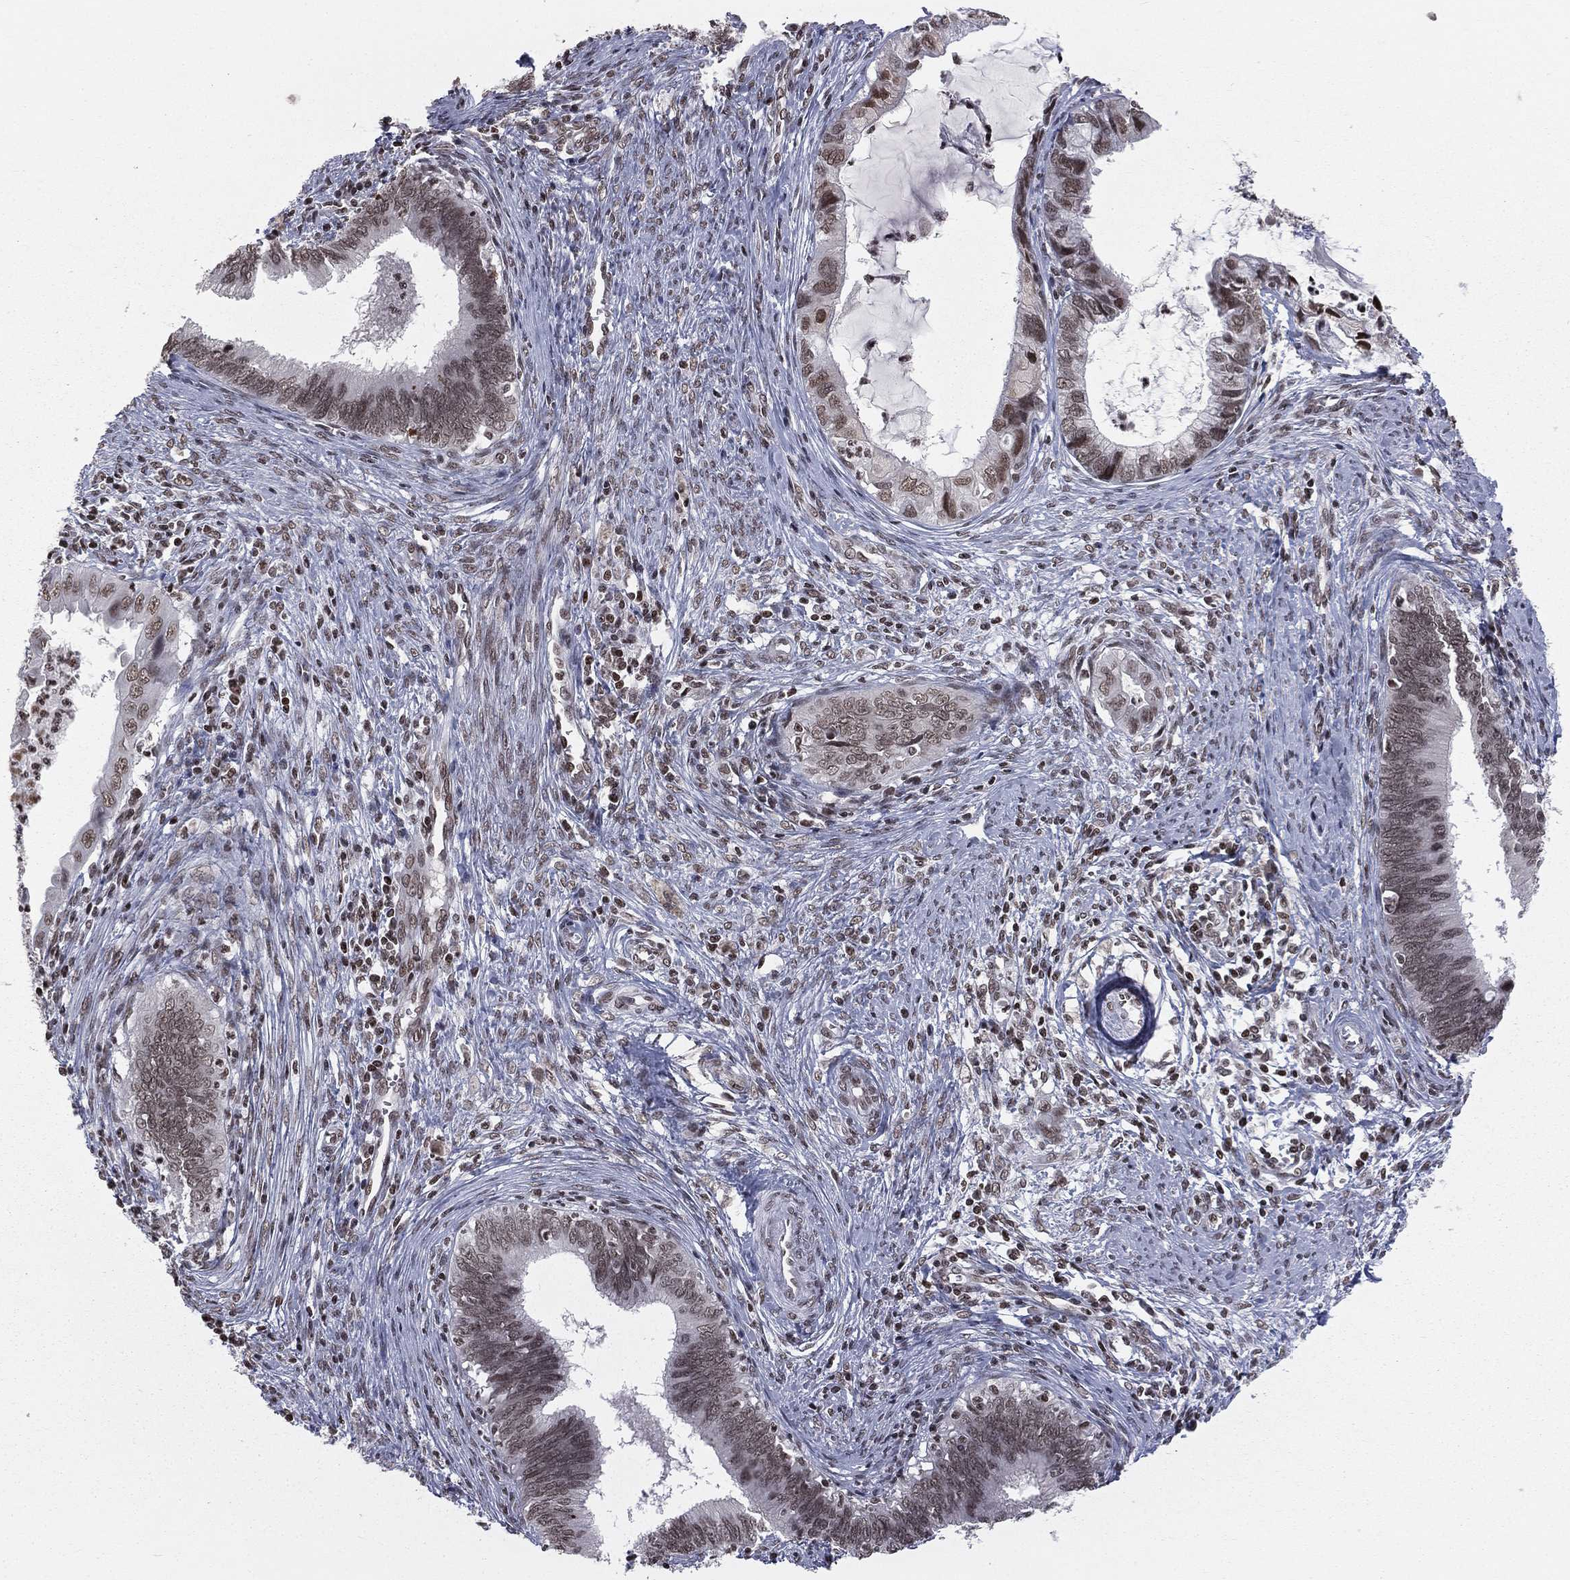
{"staining": {"intensity": "moderate", "quantity": ">75%", "location": "nuclear"}, "tissue": "cervical cancer", "cell_type": "Tumor cells", "image_type": "cancer", "snomed": [{"axis": "morphology", "description": "Adenocarcinoma, NOS"}, {"axis": "topography", "description": "Cervix"}], "caption": "A brown stain shows moderate nuclear positivity of a protein in human adenocarcinoma (cervical) tumor cells.", "gene": "RFX7", "patient": {"sex": "female", "age": 42}}